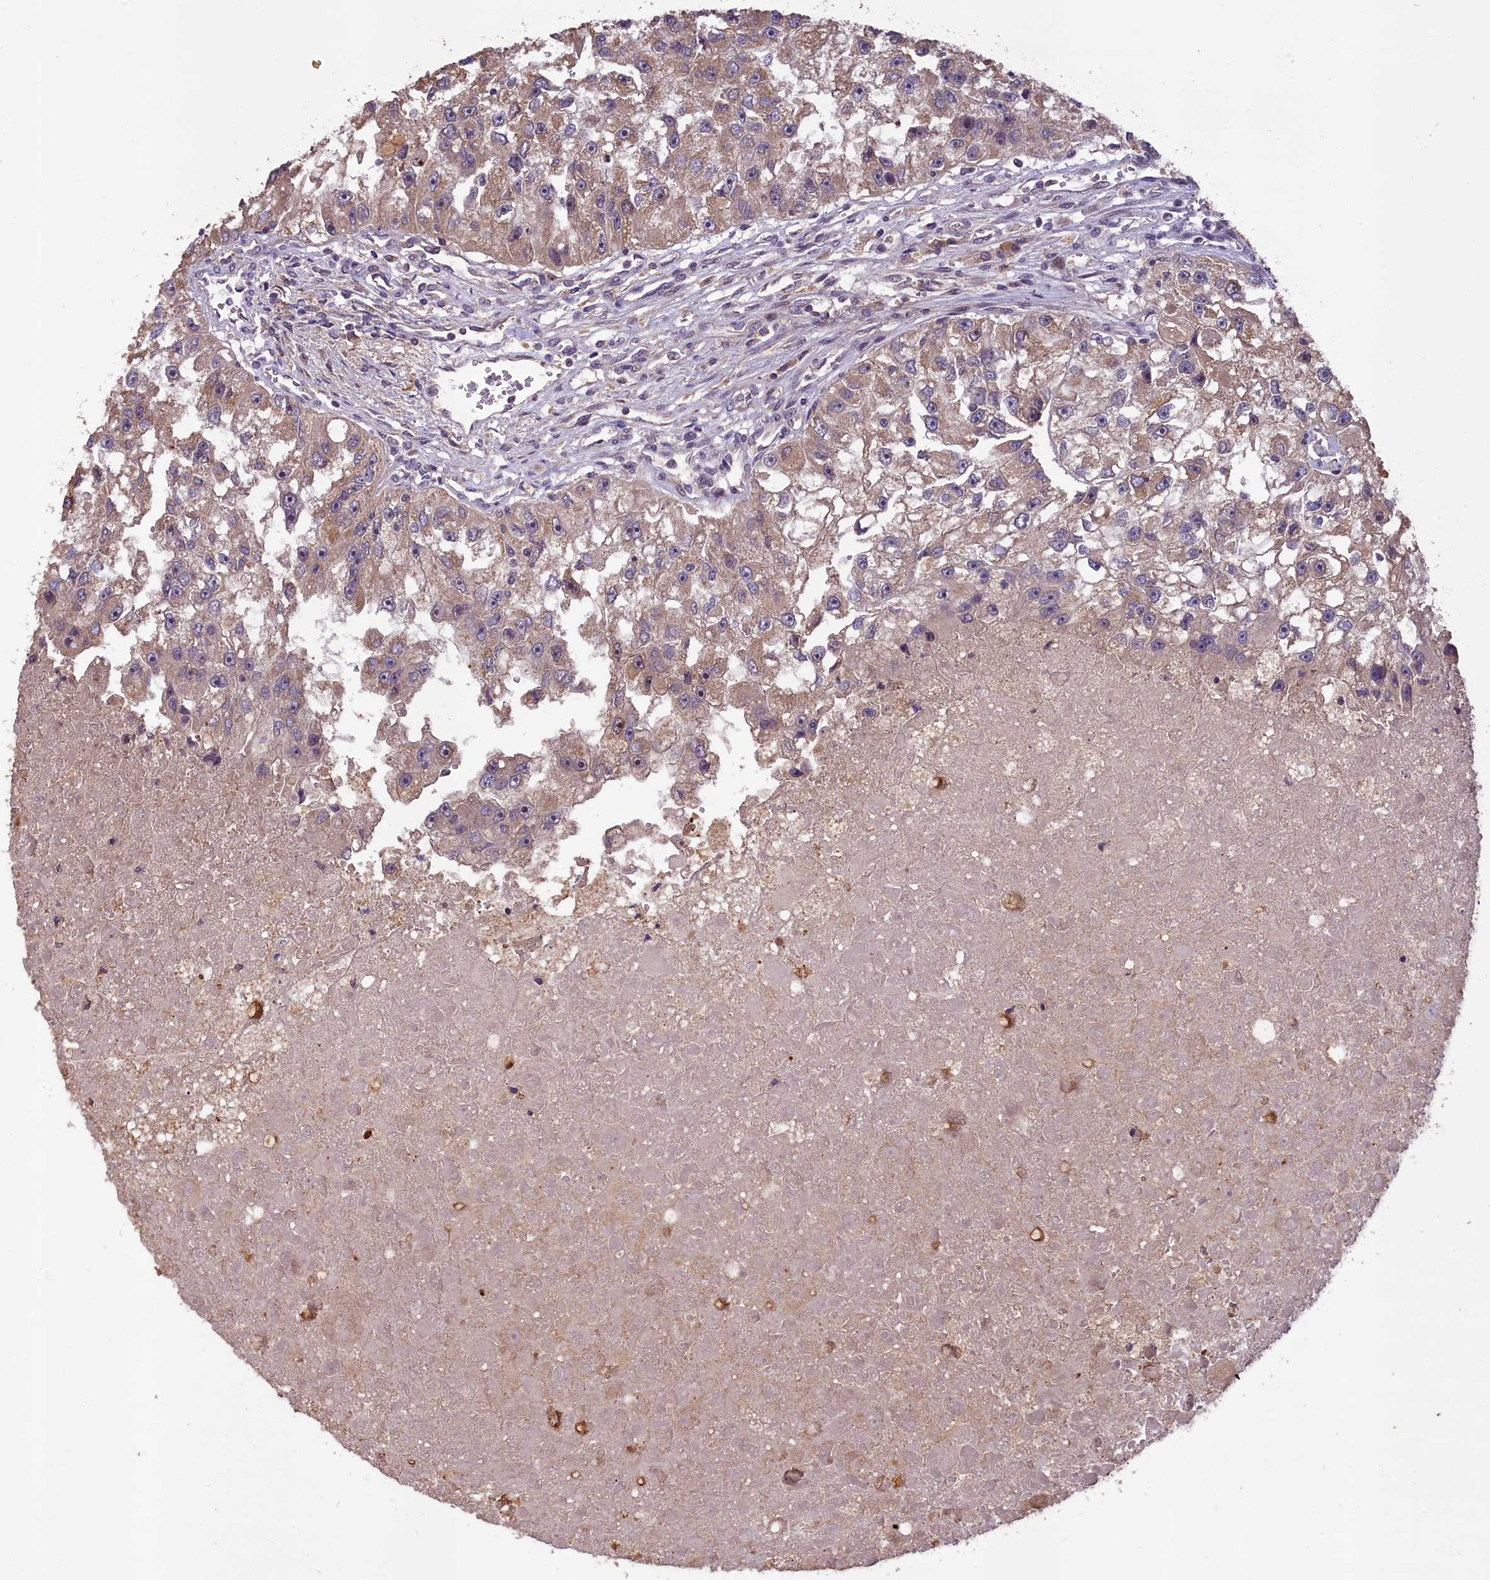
{"staining": {"intensity": "weak", "quantity": "<25%", "location": "cytoplasmic/membranous"}, "tissue": "renal cancer", "cell_type": "Tumor cells", "image_type": "cancer", "snomed": [{"axis": "morphology", "description": "Adenocarcinoma, NOS"}, {"axis": "topography", "description": "Kidney"}], "caption": "This is an immunohistochemistry micrograph of renal cancer (adenocarcinoma). There is no positivity in tumor cells.", "gene": "DNAJB9", "patient": {"sex": "male", "age": 63}}